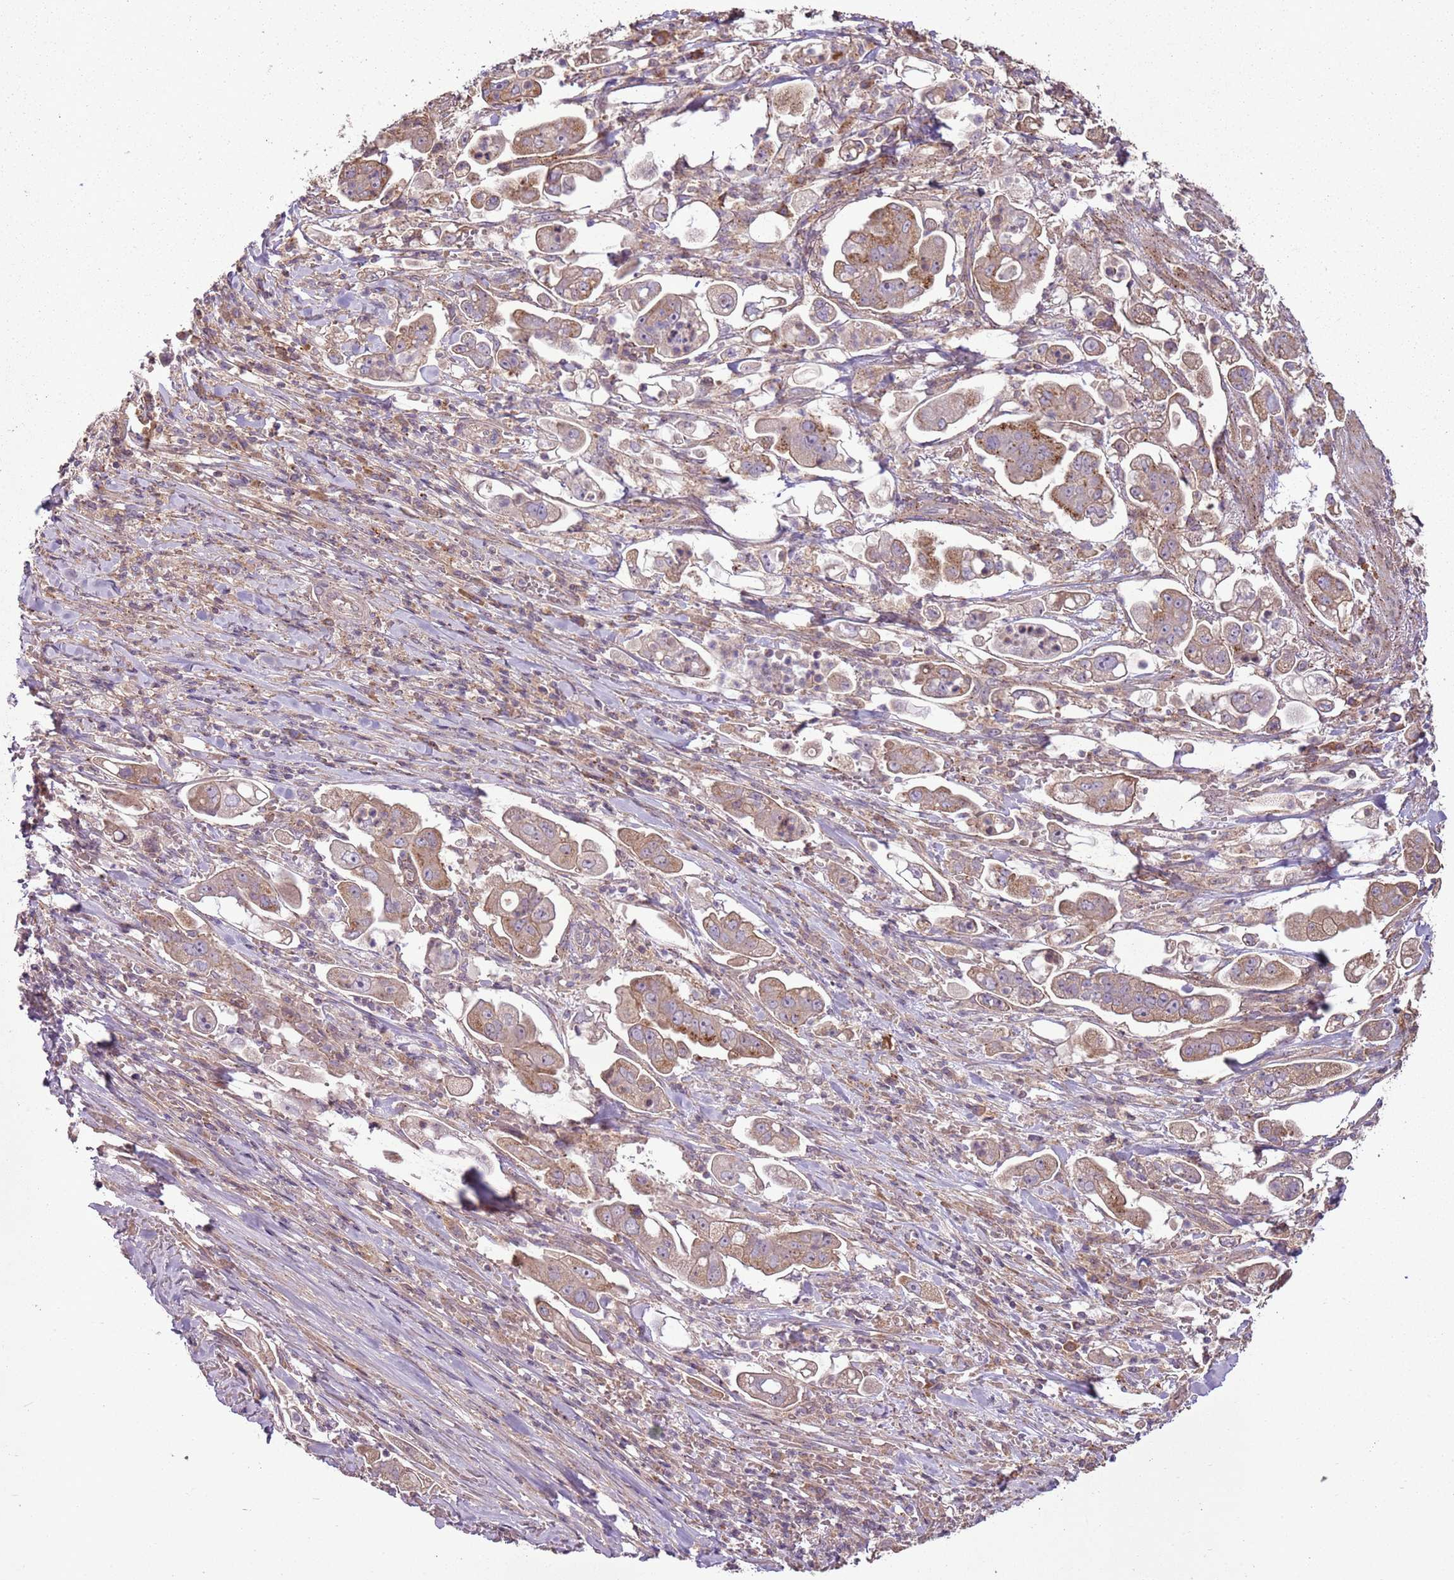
{"staining": {"intensity": "moderate", "quantity": ">75%", "location": "cytoplasmic/membranous"}, "tissue": "stomach cancer", "cell_type": "Tumor cells", "image_type": "cancer", "snomed": [{"axis": "morphology", "description": "Adenocarcinoma, NOS"}, {"axis": "topography", "description": "Stomach"}], "caption": "This photomicrograph reveals immunohistochemistry (IHC) staining of stomach adenocarcinoma, with medium moderate cytoplasmic/membranous expression in approximately >75% of tumor cells.", "gene": "ANKRD24", "patient": {"sex": "male", "age": 62}}